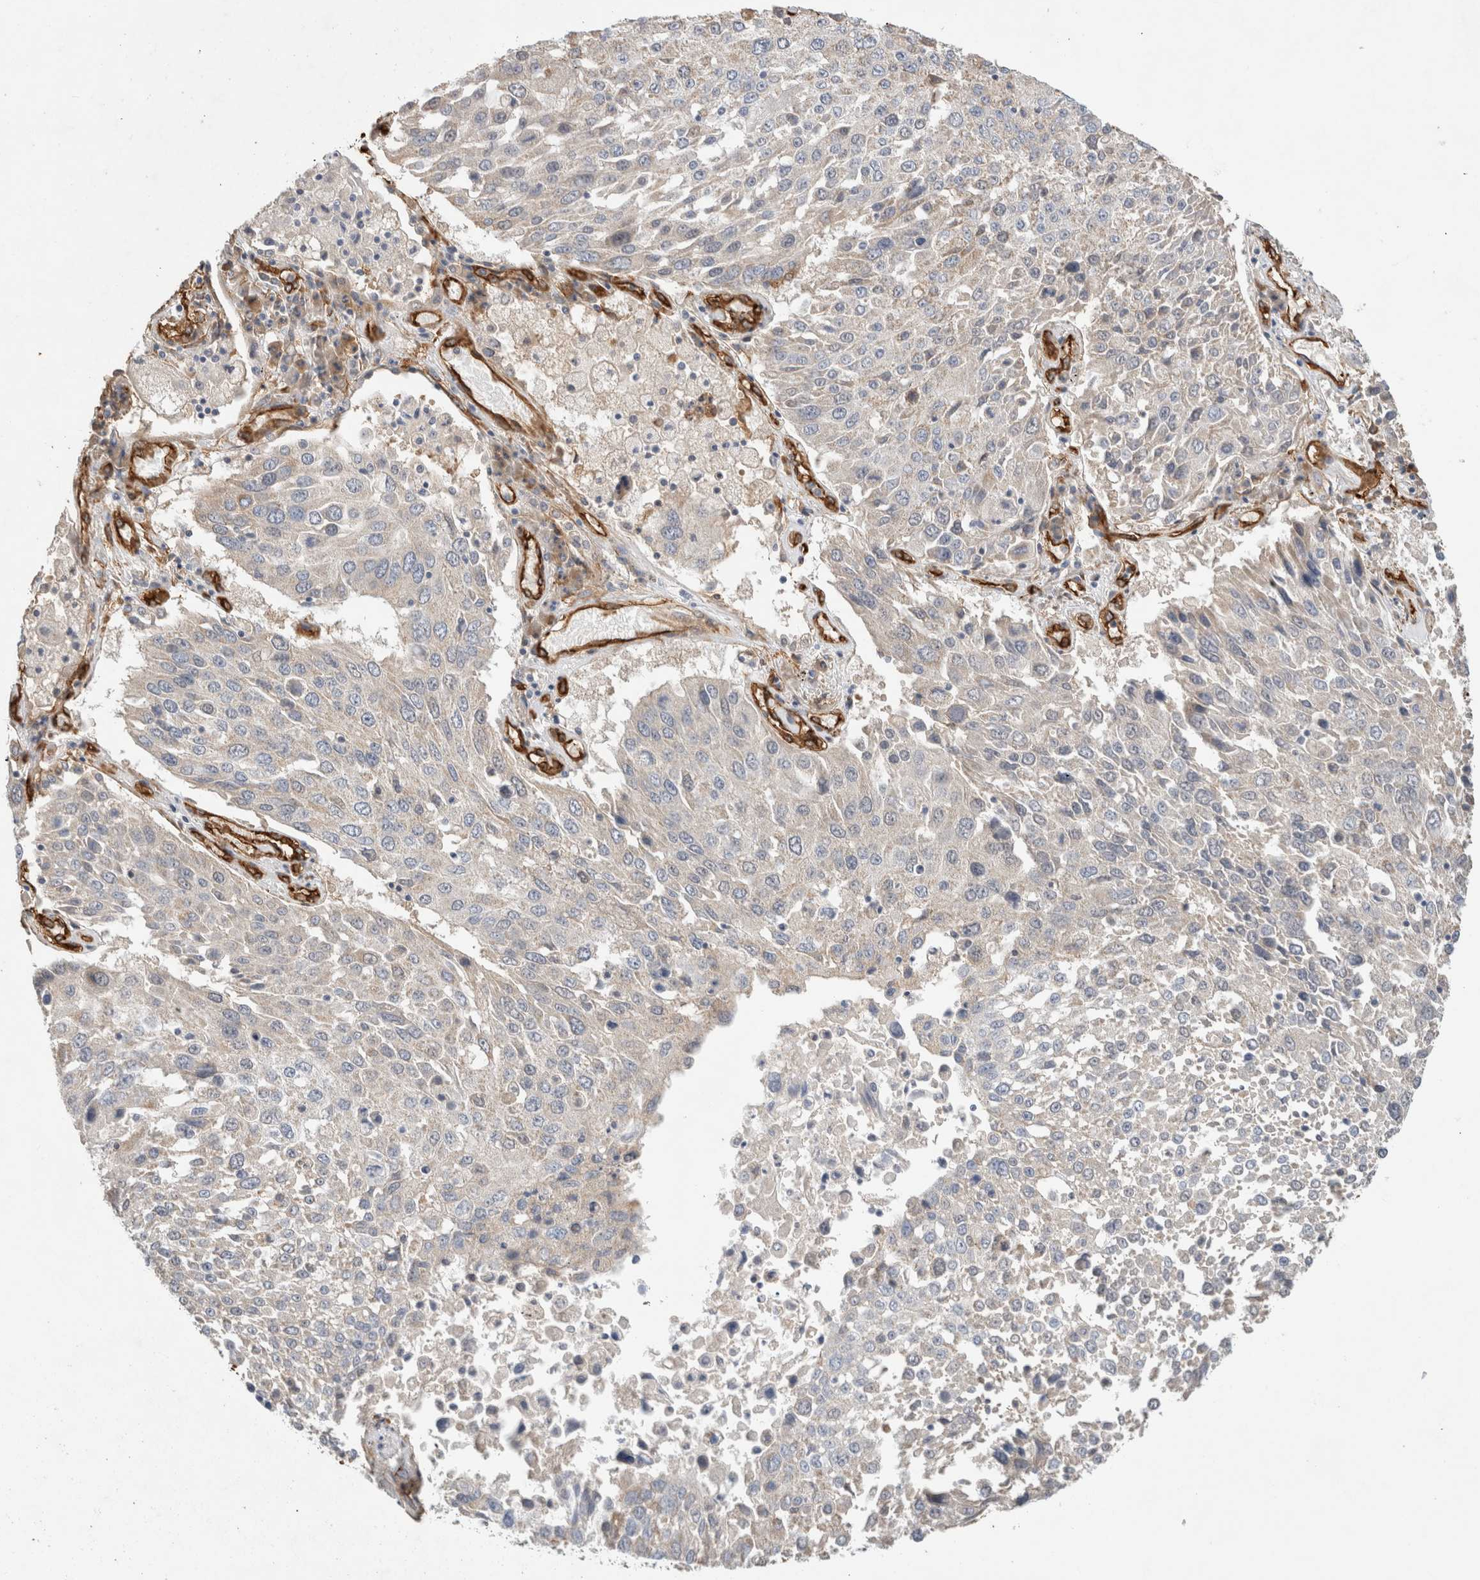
{"staining": {"intensity": "negative", "quantity": "none", "location": "none"}, "tissue": "lung cancer", "cell_type": "Tumor cells", "image_type": "cancer", "snomed": [{"axis": "morphology", "description": "Squamous cell carcinoma, NOS"}, {"axis": "topography", "description": "Lung"}], "caption": "There is no significant staining in tumor cells of squamous cell carcinoma (lung).", "gene": "JMJD4", "patient": {"sex": "male", "age": 65}}